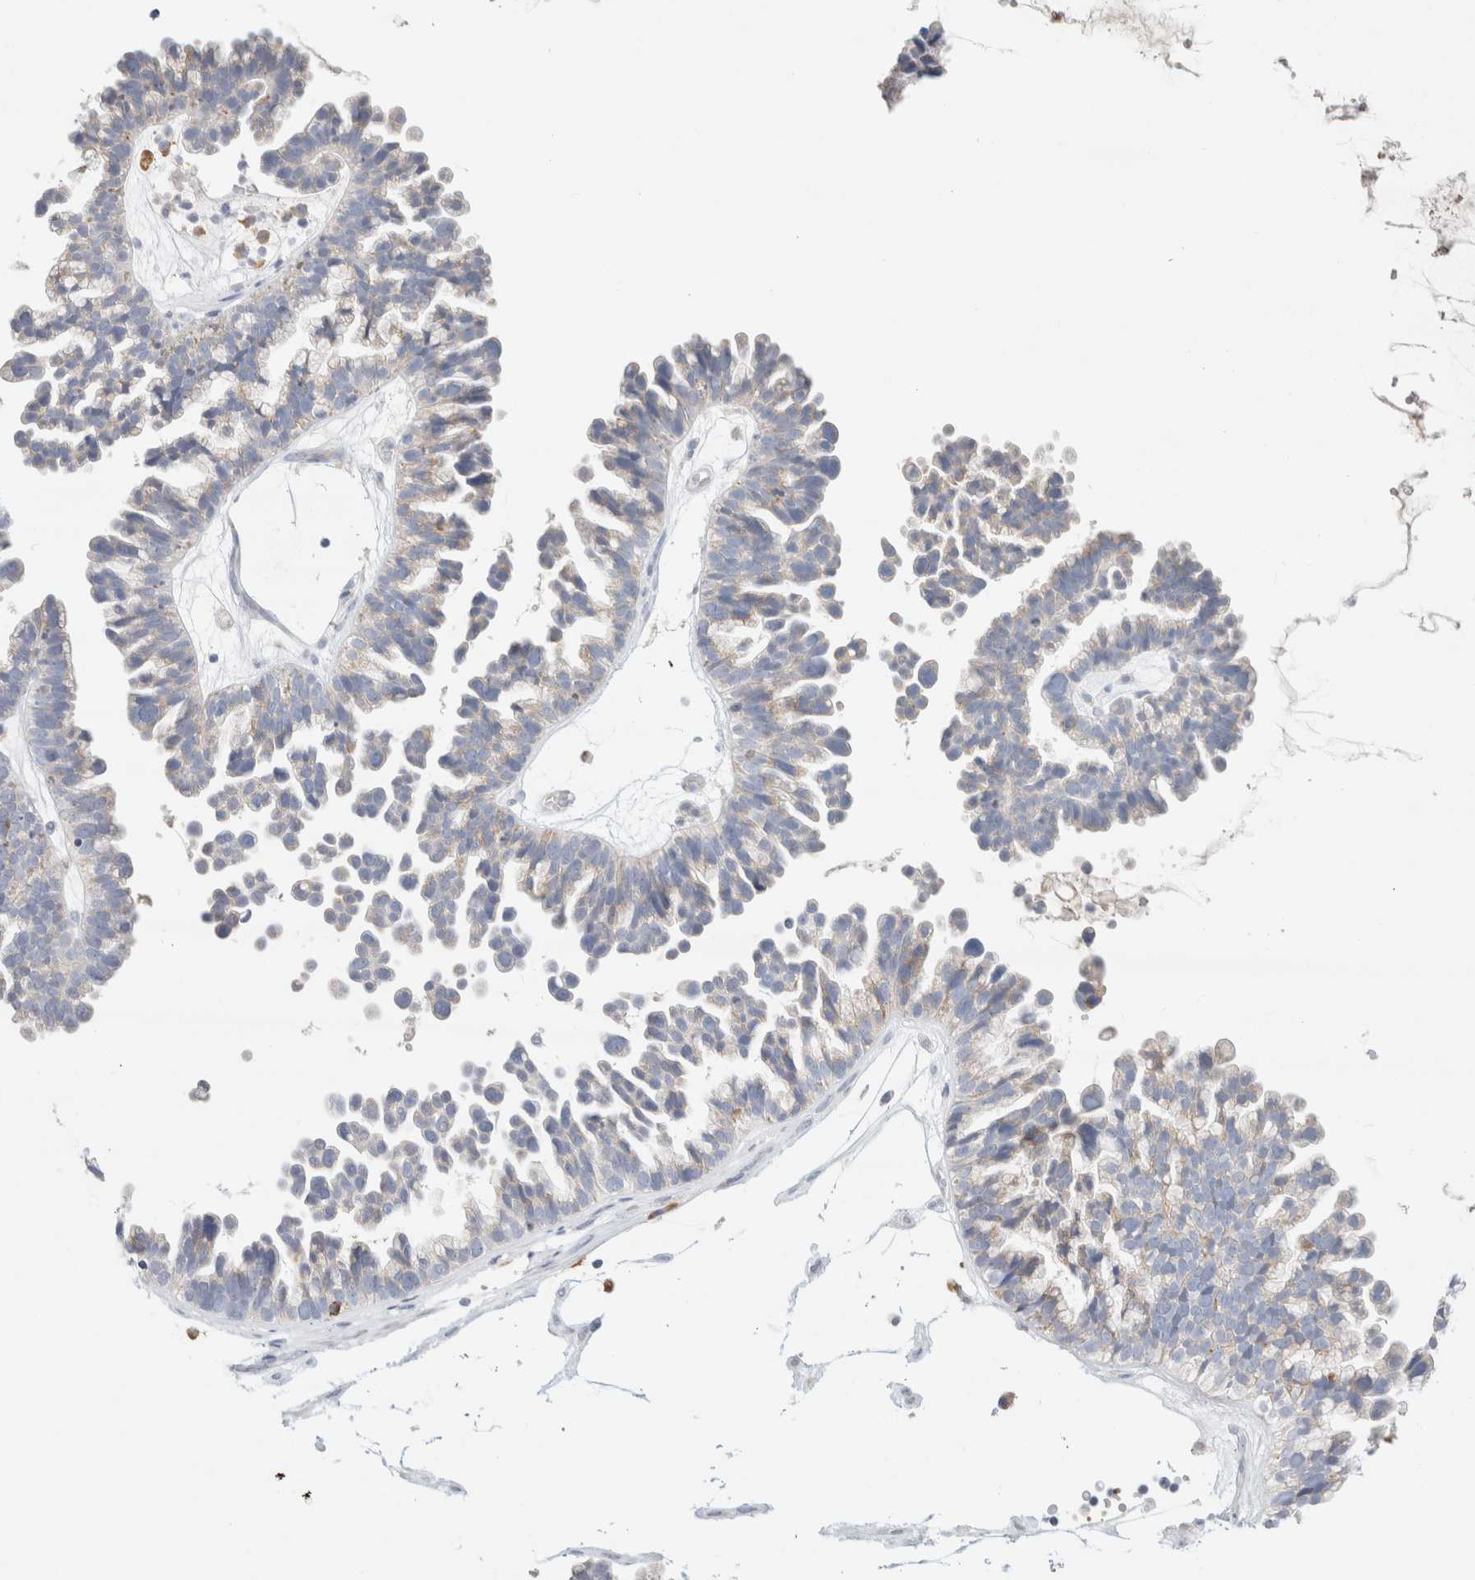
{"staining": {"intensity": "negative", "quantity": "none", "location": "none"}, "tissue": "ovarian cancer", "cell_type": "Tumor cells", "image_type": "cancer", "snomed": [{"axis": "morphology", "description": "Cystadenocarcinoma, serous, NOS"}, {"axis": "topography", "description": "Ovary"}], "caption": "This is an immunohistochemistry (IHC) micrograph of ovarian cancer. There is no positivity in tumor cells.", "gene": "CSK", "patient": {"sex": "female", "age": 56}}